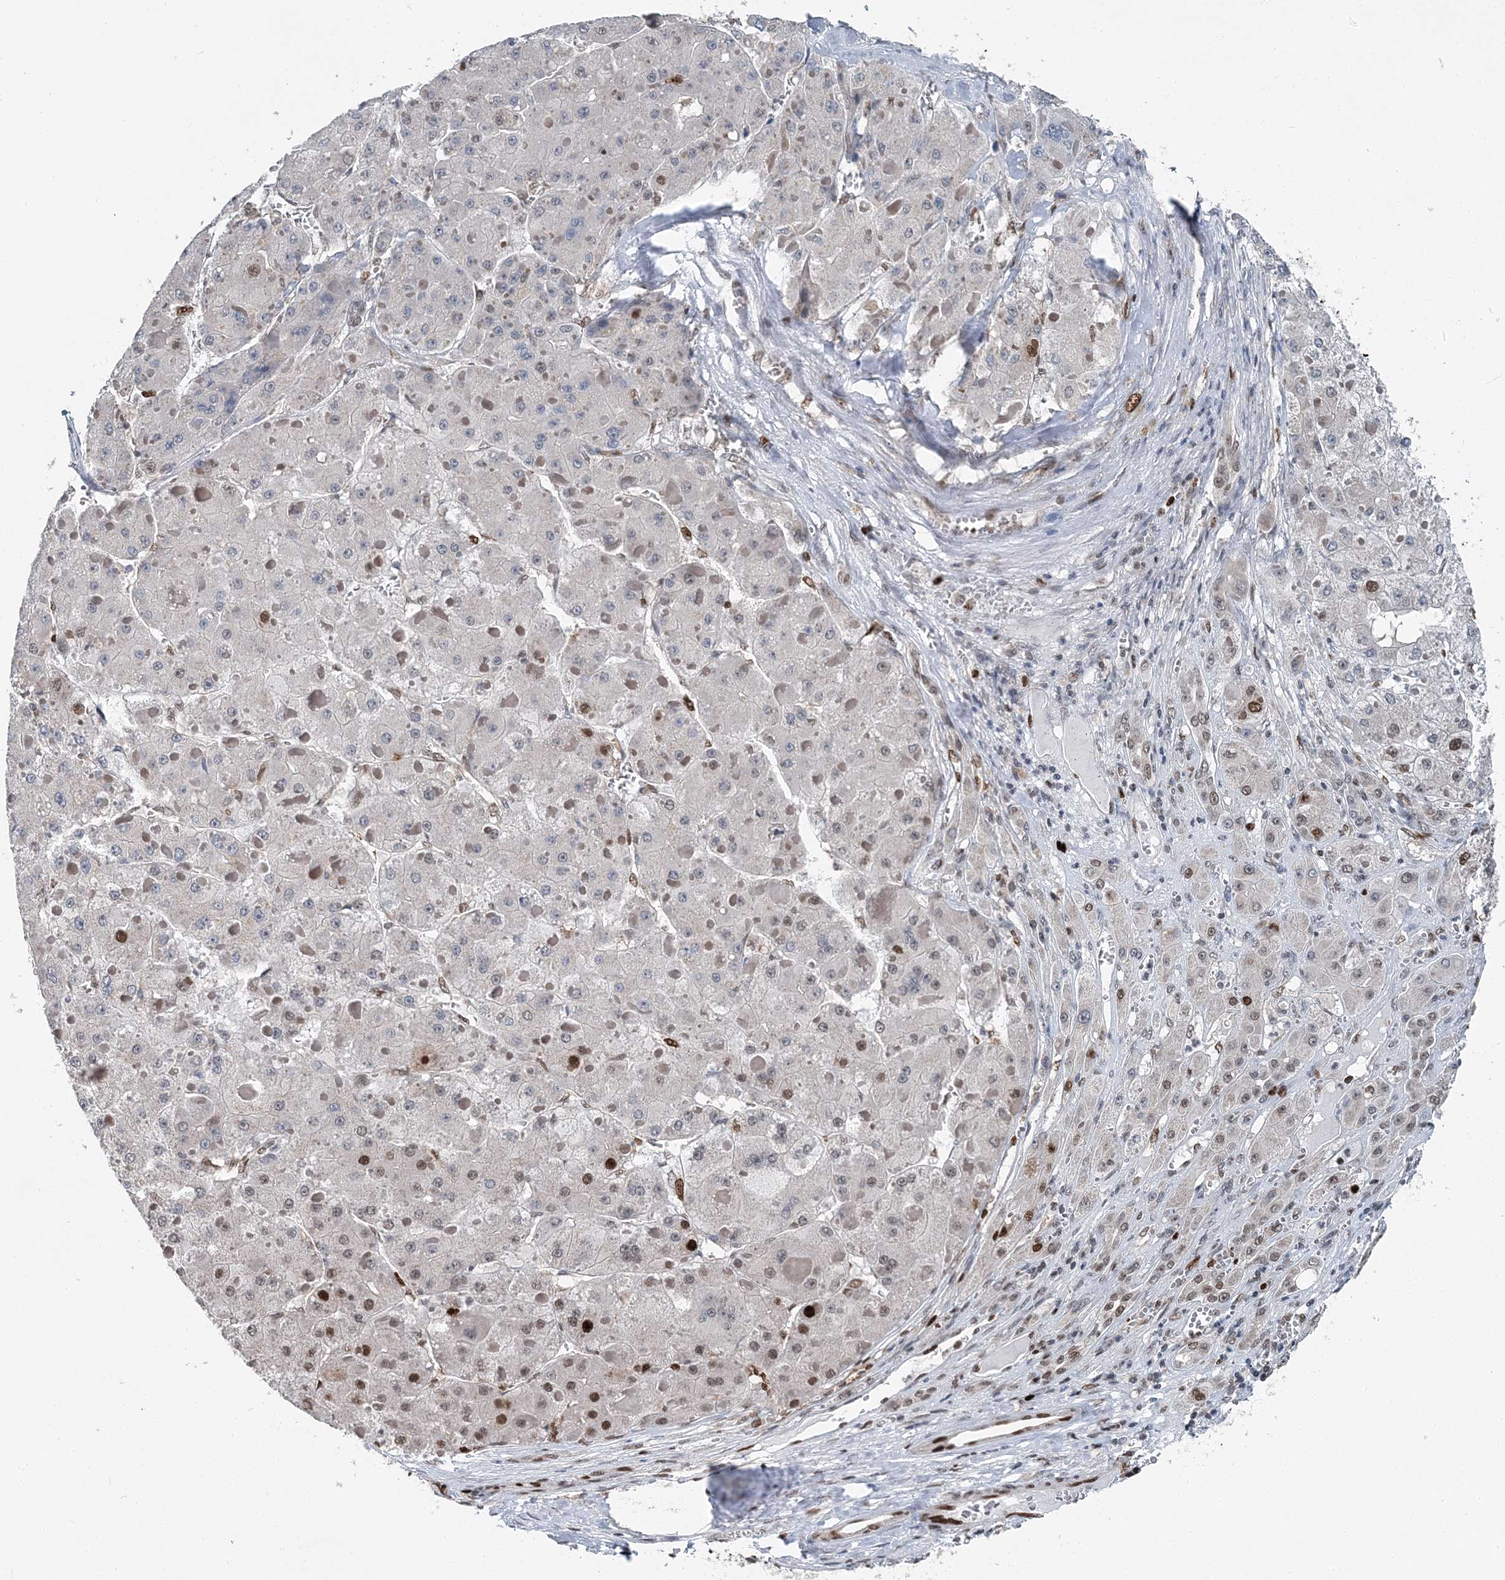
{"staining": {"intensity": "moderate", "quantity": "<25%", "location": "nuclear"}, "tissue": "liver cancer", "cell_type": "Tumor cells", "image_type": "cancer", "snomed": [{"axis": "morphology", "description": "Carcinoma, Hepatocellular, NOS"}, {"axis": "topography", "description": "Liver"}], "caption": "Brown immunohistochemical staining in human liver hepatocellular carcinoma demonstrates moderate nuclear positivity in about <25% of tumor cells. (DAB (3,3'-diaminobenzidine) IHC with brightfield microscopy, high magnification).", "gene": "HAT1", "patient": {"sex": "female", "age": 73}}